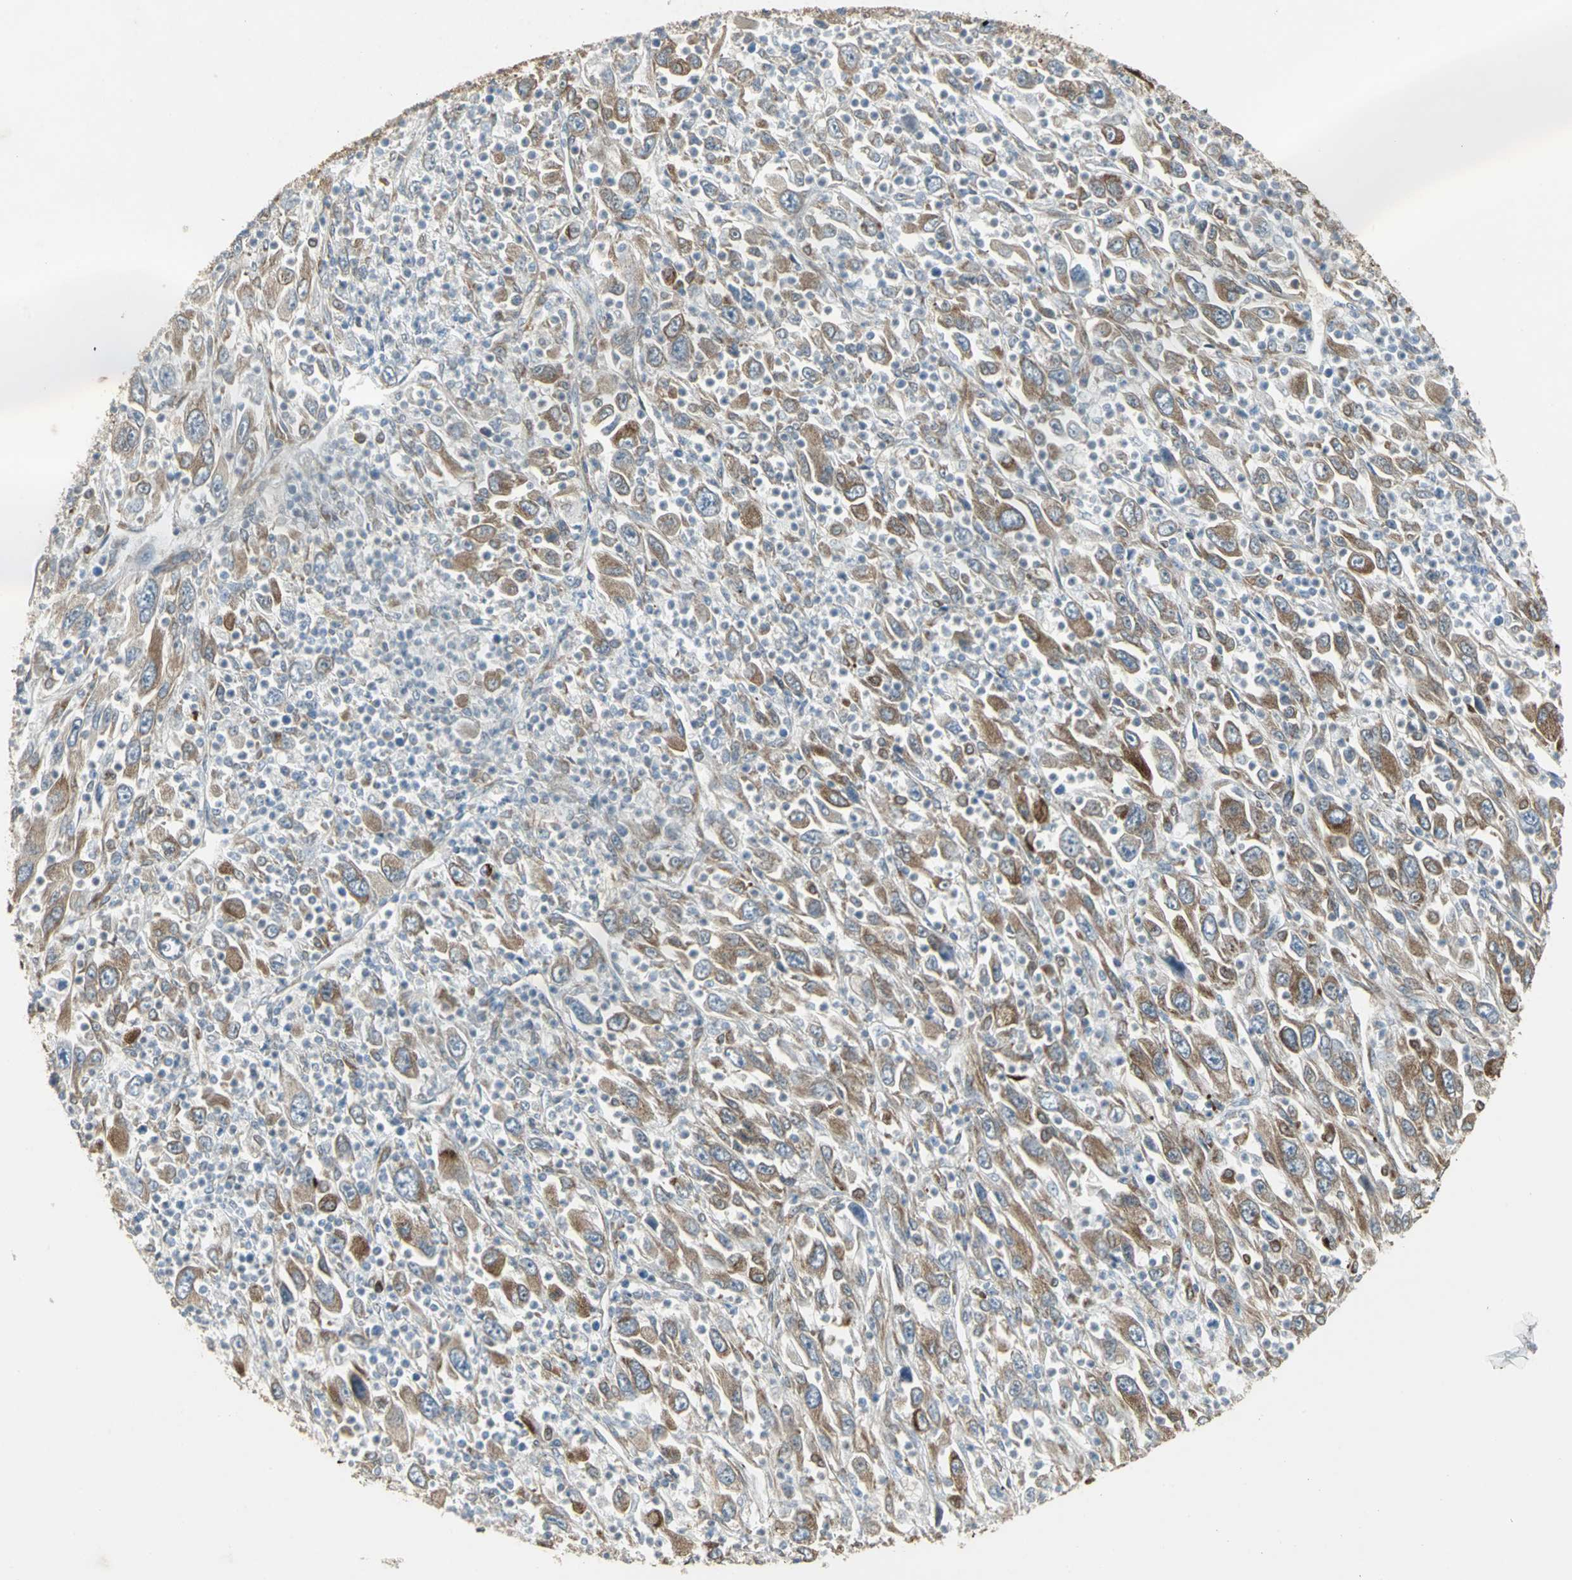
{"staining": {"intensity": "moderate", "quantity": ">75%", "location": "cytoplasmic/membranous"}, "tissue": "melanoma", "cell_type": "Tumor cells", "image_type": "cancer", "snomed": [{"axis": "morphology", "description": "Malignant melanoma, Metastatic site"}, {"axis": "topography", "description": "Skin"}], "caption": "High-magnification brightfield microscopy of melanoma stained with DAB (brown) and counterstained with hematoxylin (blue). tumor cells exhibit moderate cytoplasmic/membranous expression is present in approximately>75% of cells. (Brightfield microscopy of DAB IHC at high magnification).", "gene": "SYVN1", "patient": {"sex": "female", "age": 56}}